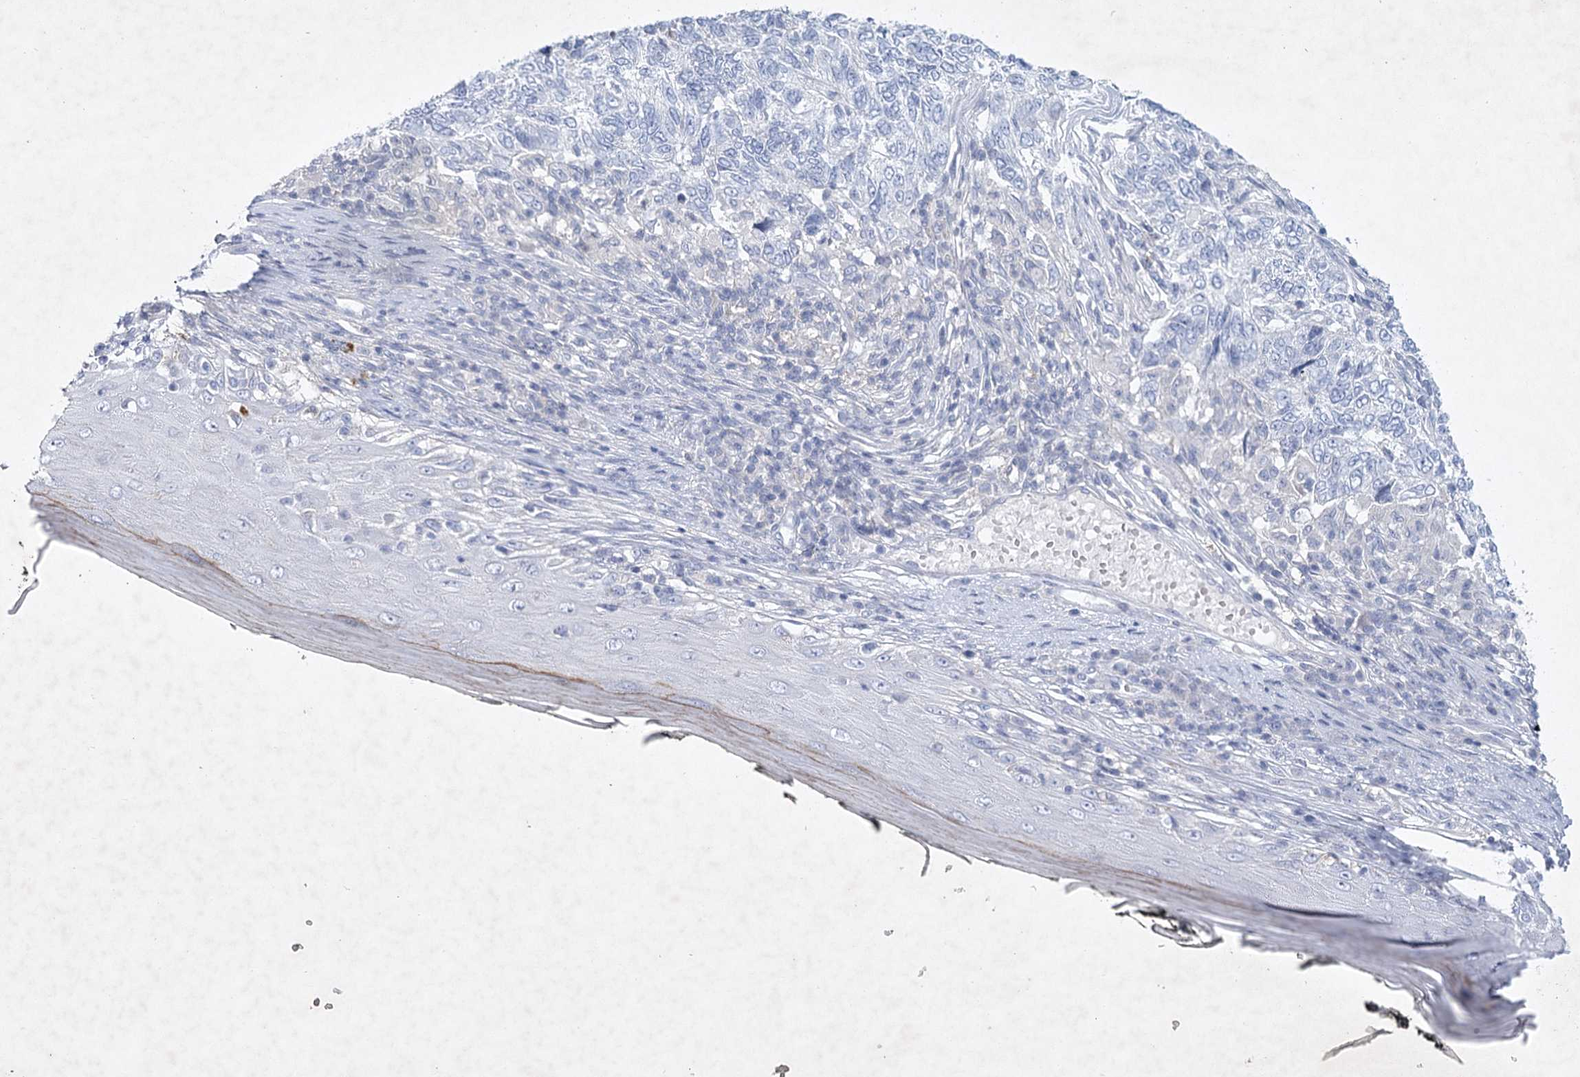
{"staining": {"intensity": "negative", "quantity": "none", "location": "none"}, "tissue": "skin cancer", "cell_type": "Tumor cells", "image_type": "cancer", "snomed": [{"axis": "morphology", "description": "Basal cell carcinoma"}, {"axis": "topography", "description": "Skin"}], "caption": "DAB immunohistochemical staining of human skin cancer (basal cell carcinoma) exhibits no significant positivity in tumor cells.", "gene": "MAP3K13", "patient": {"sex": "female", "age": 65}}